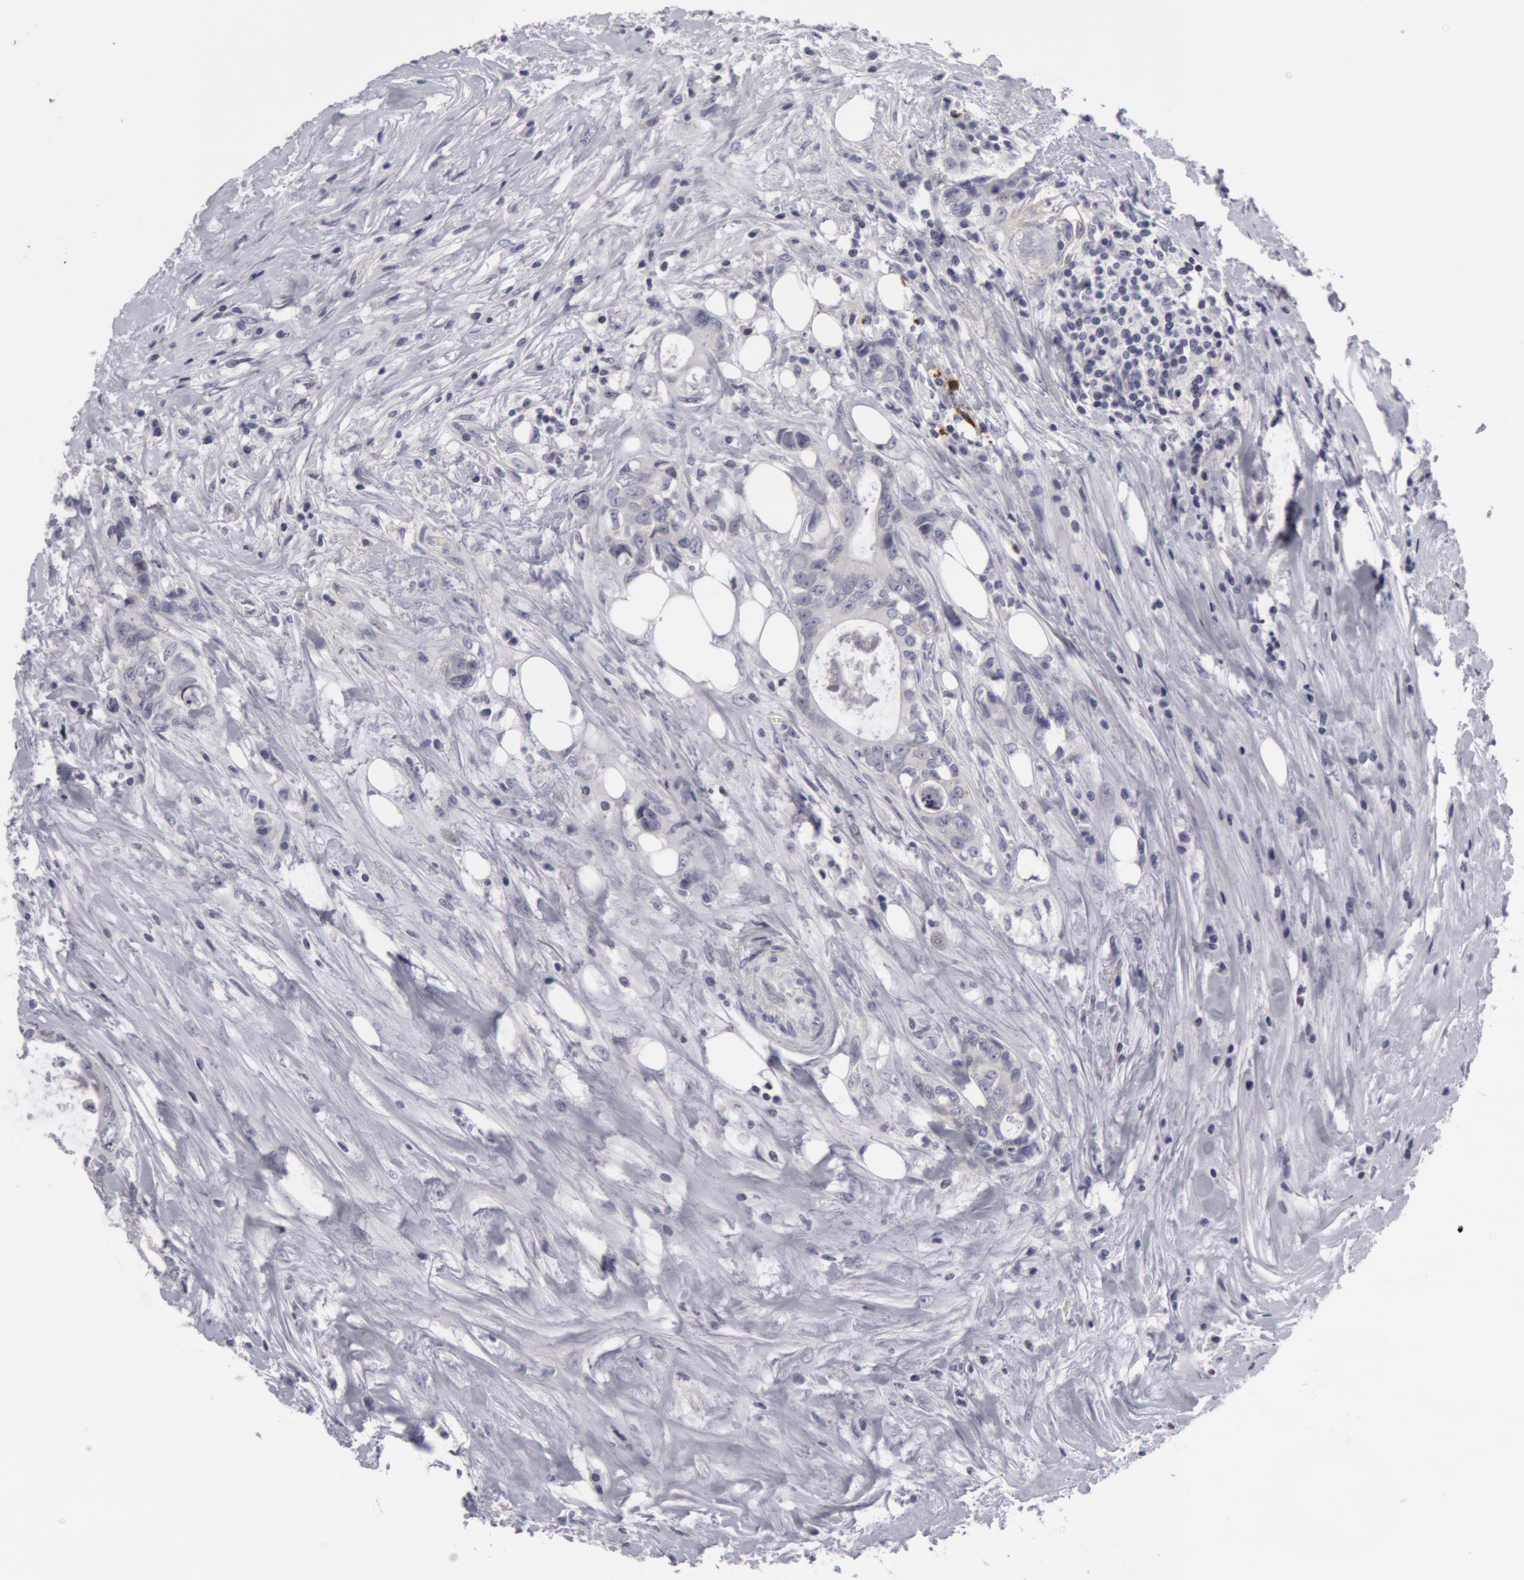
{"staining": {"intensity": "negative", "quantity": "none", "location": "none"}, "tissue": "colorectal cancer", "cell_type": "Tumor cells", "image_type": "cancer", "snomed": [{"axis": "morphology", "description": "Adenocarcinoma, NOS"}, {"axis": "topography", "description": "Rectum"}], "caption": "Adenocarcinoma (colorectal) stained for a protein using IHC demonstrates no staining tumor cells.", "gene": "NLGN4X", "patient": {"sex": "female", "age": 57}}